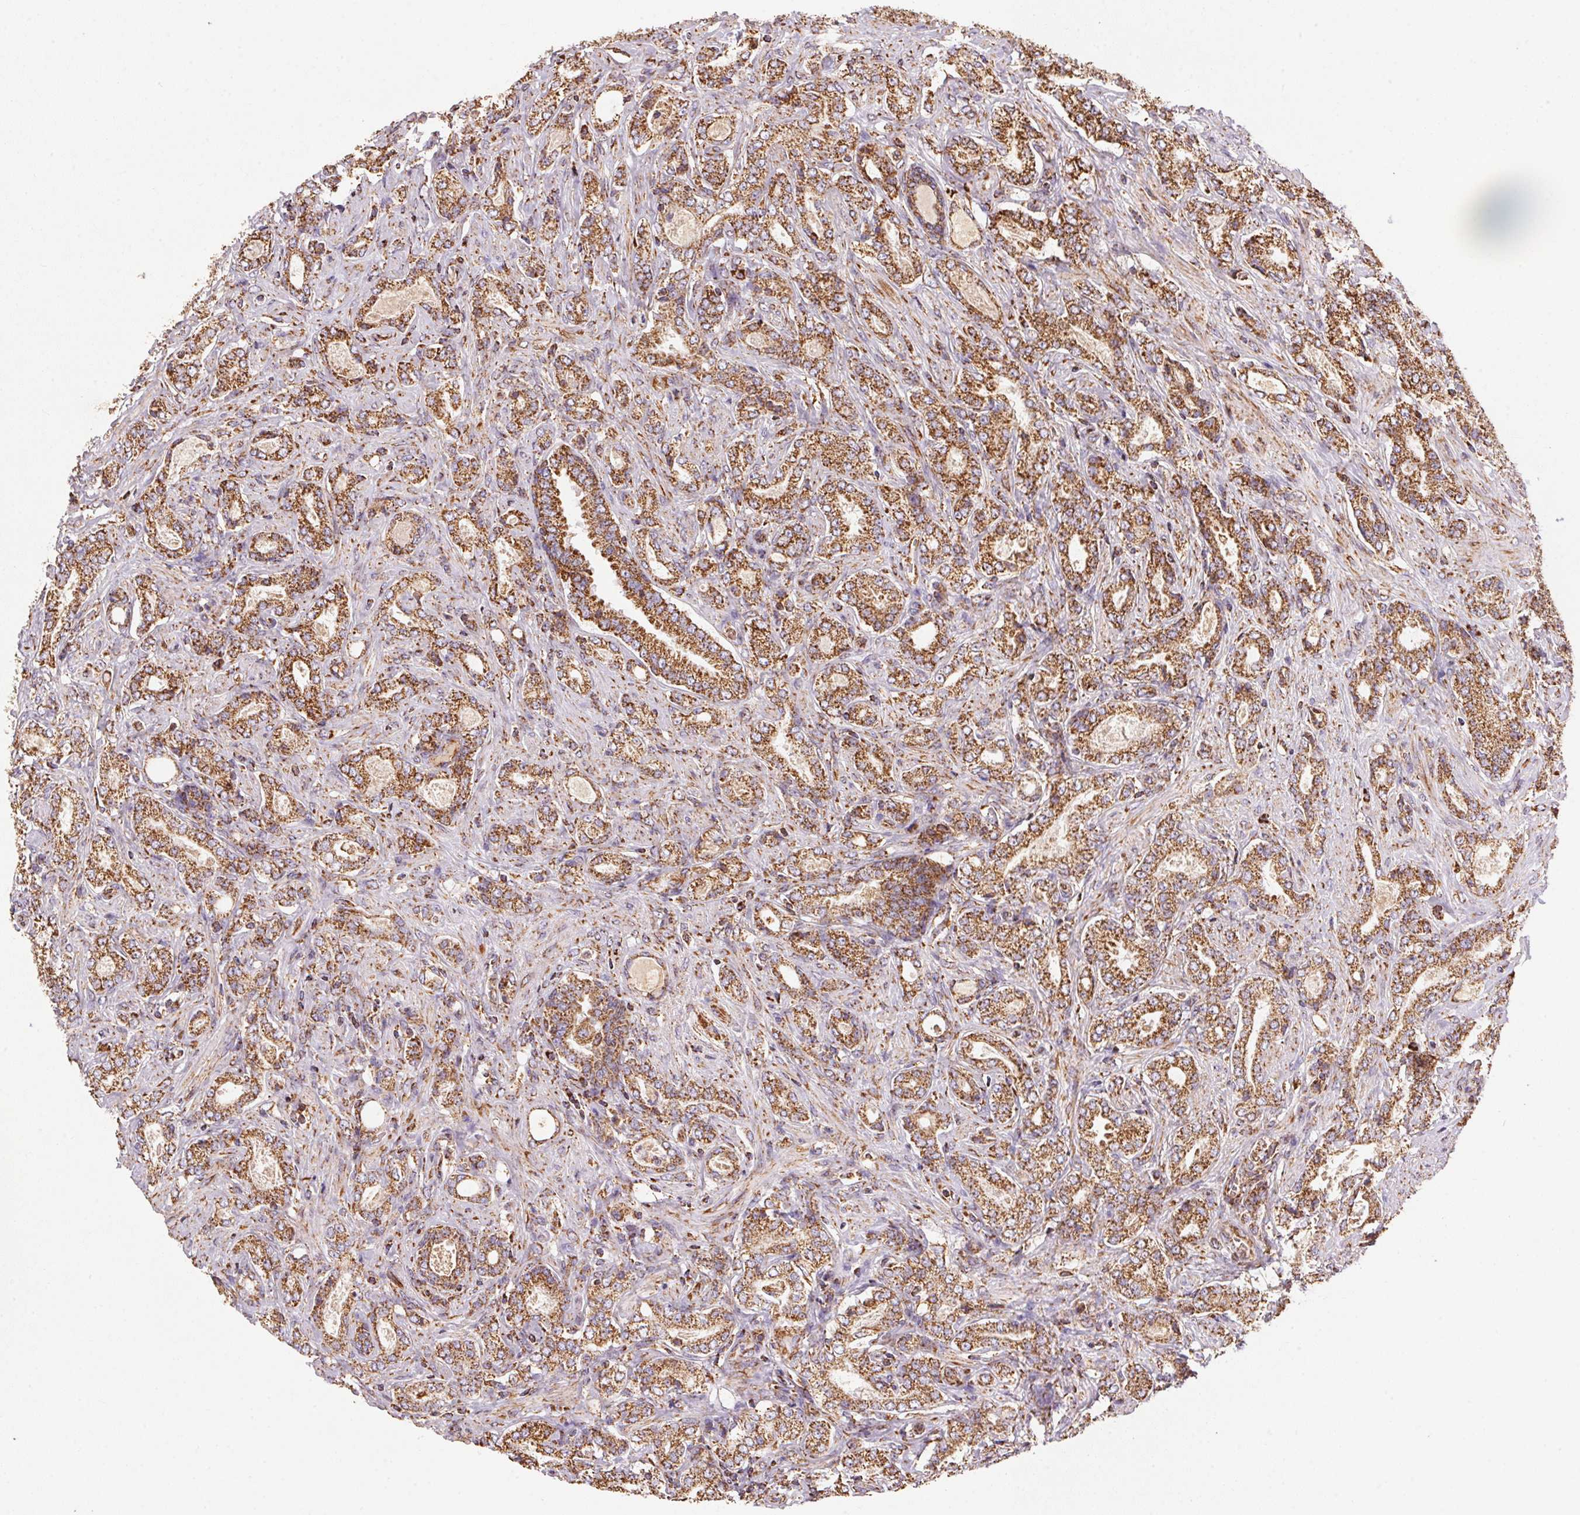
{"staining": {"intensity": "strong", "quantity": ">75%", "location": "cytoplasmic/membranous"}, "tissue": "prostate cancer", "cell_type": "Tumor cells", "image_type": "cancer", "snomed": [{"axis": "morphology", "description": "Adenocarcinoma, NOS"}, {"axis": "topography", "description": "Prostate"}], "caption": "Human prostate cancer (adenocarcinoma) stained with a protein marker exhibits strong staining in tumor cells.", "gene": "NDUFS2", "patient": {"sex": "male", "age": 64}}